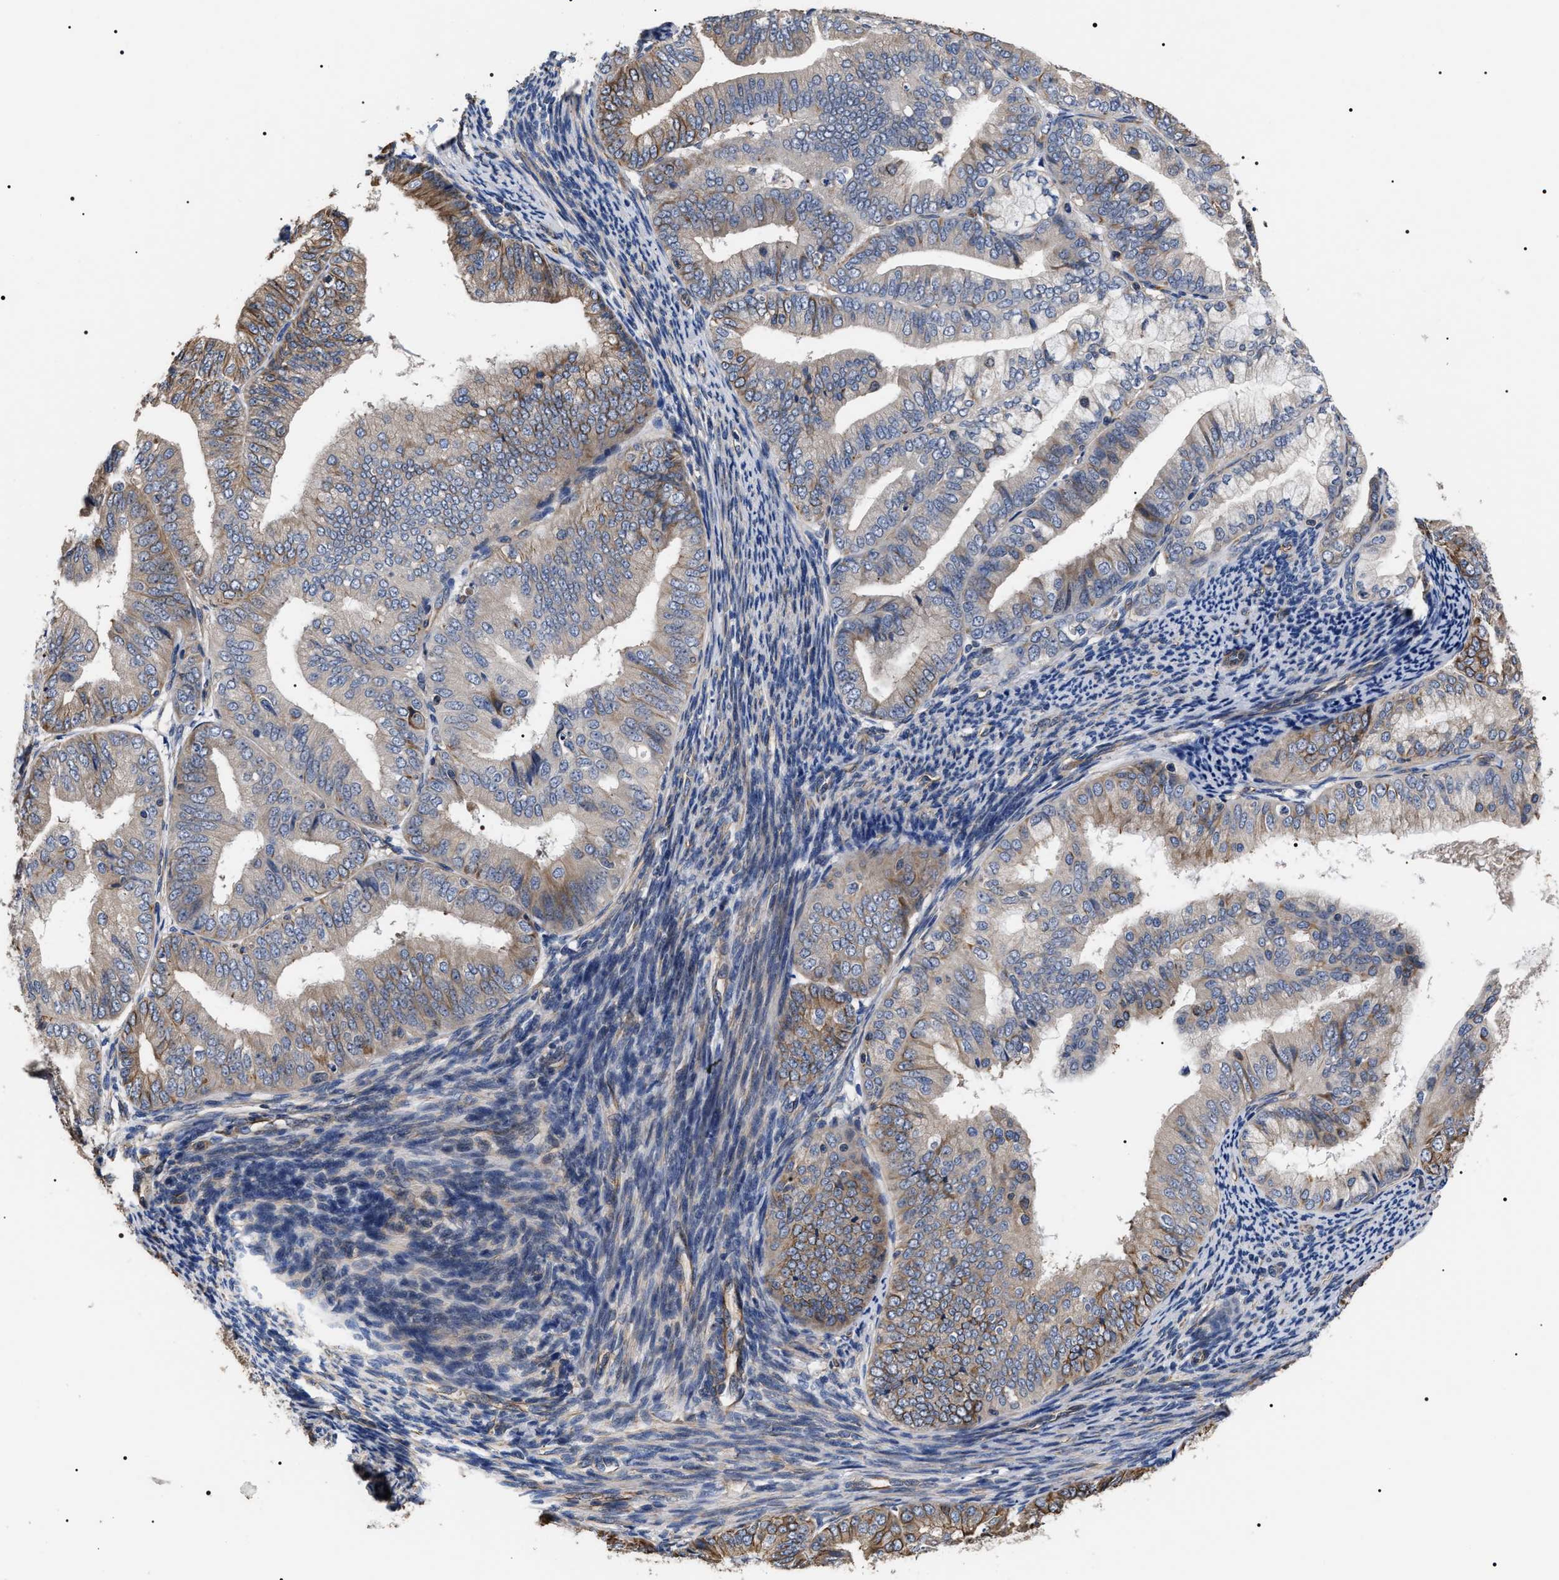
{"staining": {"intensity": "weak", "quantity": ">75%", "location": "cytoplasmic/membranous"}, "tissue": "endometrial cancer", "cell_type": "Tumor cells", "image_type": "cancer", "snomed": [{"axis": "morphology", "description": "Adenocarcinoma, NOS"}, {"axis": "topography", "description": "Endometrium"}], "caption": "Human endometrial cancer stained with a brown dye shows weak cytoplasmic/membranous positive staining in approximately >75% of tumor cells.", "gene": "TSPAN33", "patient": {"sex": "female", "age": 63}}